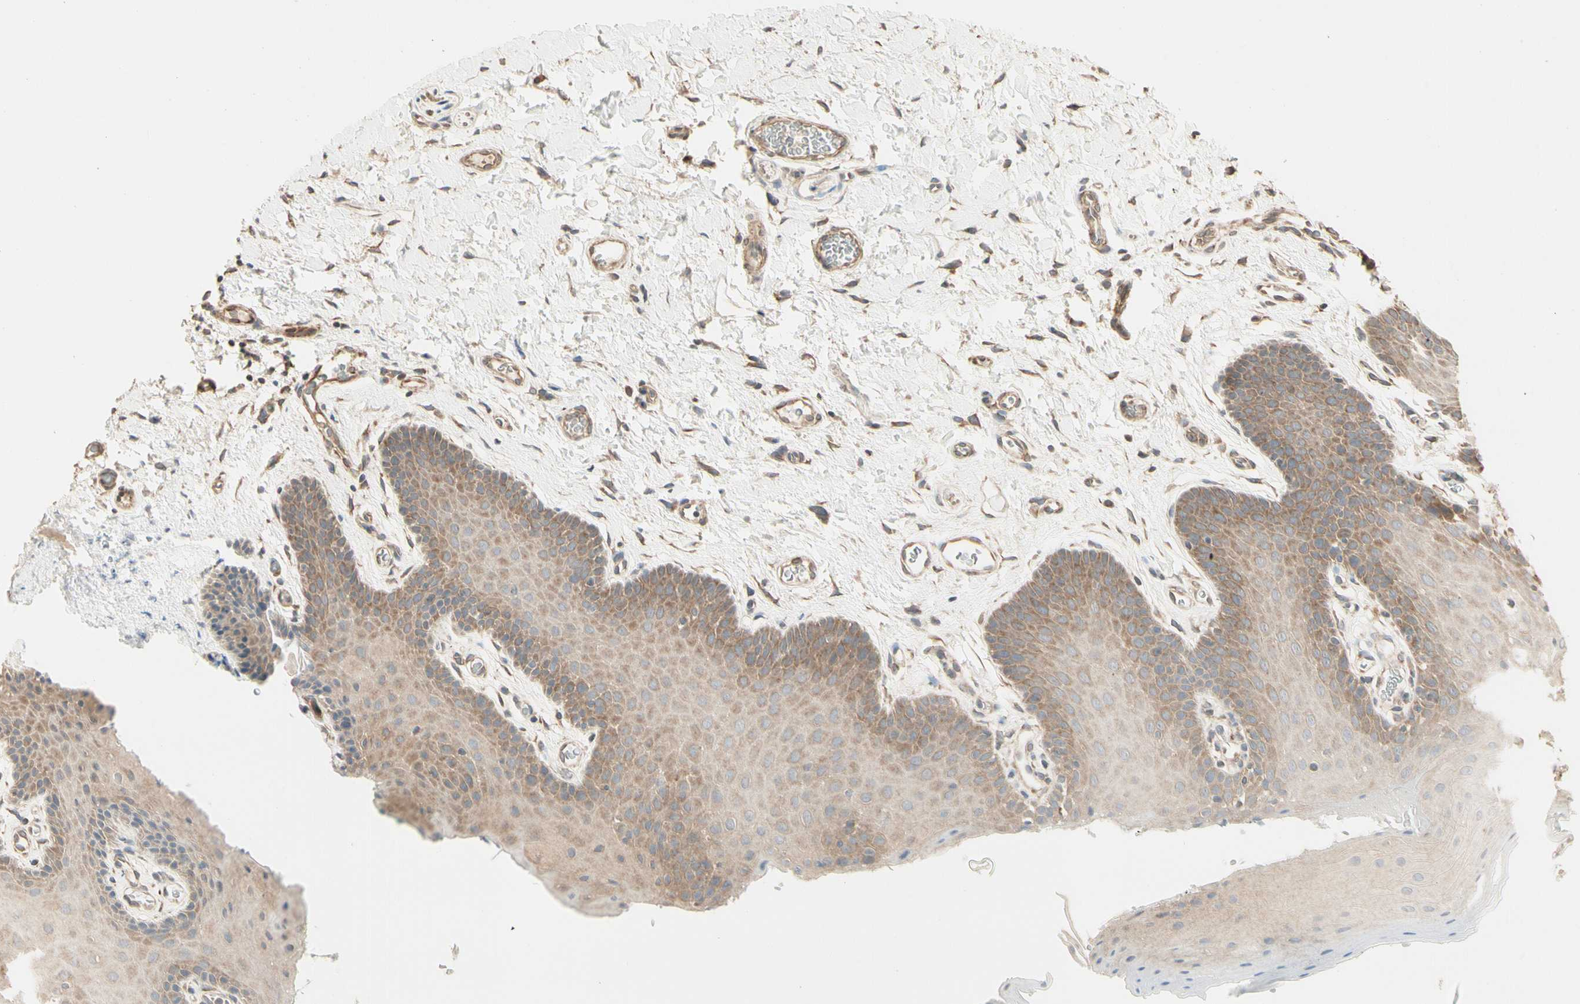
{"staining": {"intensity": "moderate", "quantity": "25%-75%", "location": "cytoplasmic/membranous"}, "tissue": "oral mucosa", "cell_type": "Squamous epithelial cells", "image_type": "normal", "snomed": [{"axis": "morphology", "description": "Normal tissue, NOS"}, {"axis": "topography", "description": "Oral tissue"}], "caption": "Squamous epithelial cells exhibit moderate cytoplasmic/membranous positivity in approximately 25%-75% of cells in normal oral mucosa.", "gene": "IRAG1", "patient": {"sex": "male", "age": 54}}